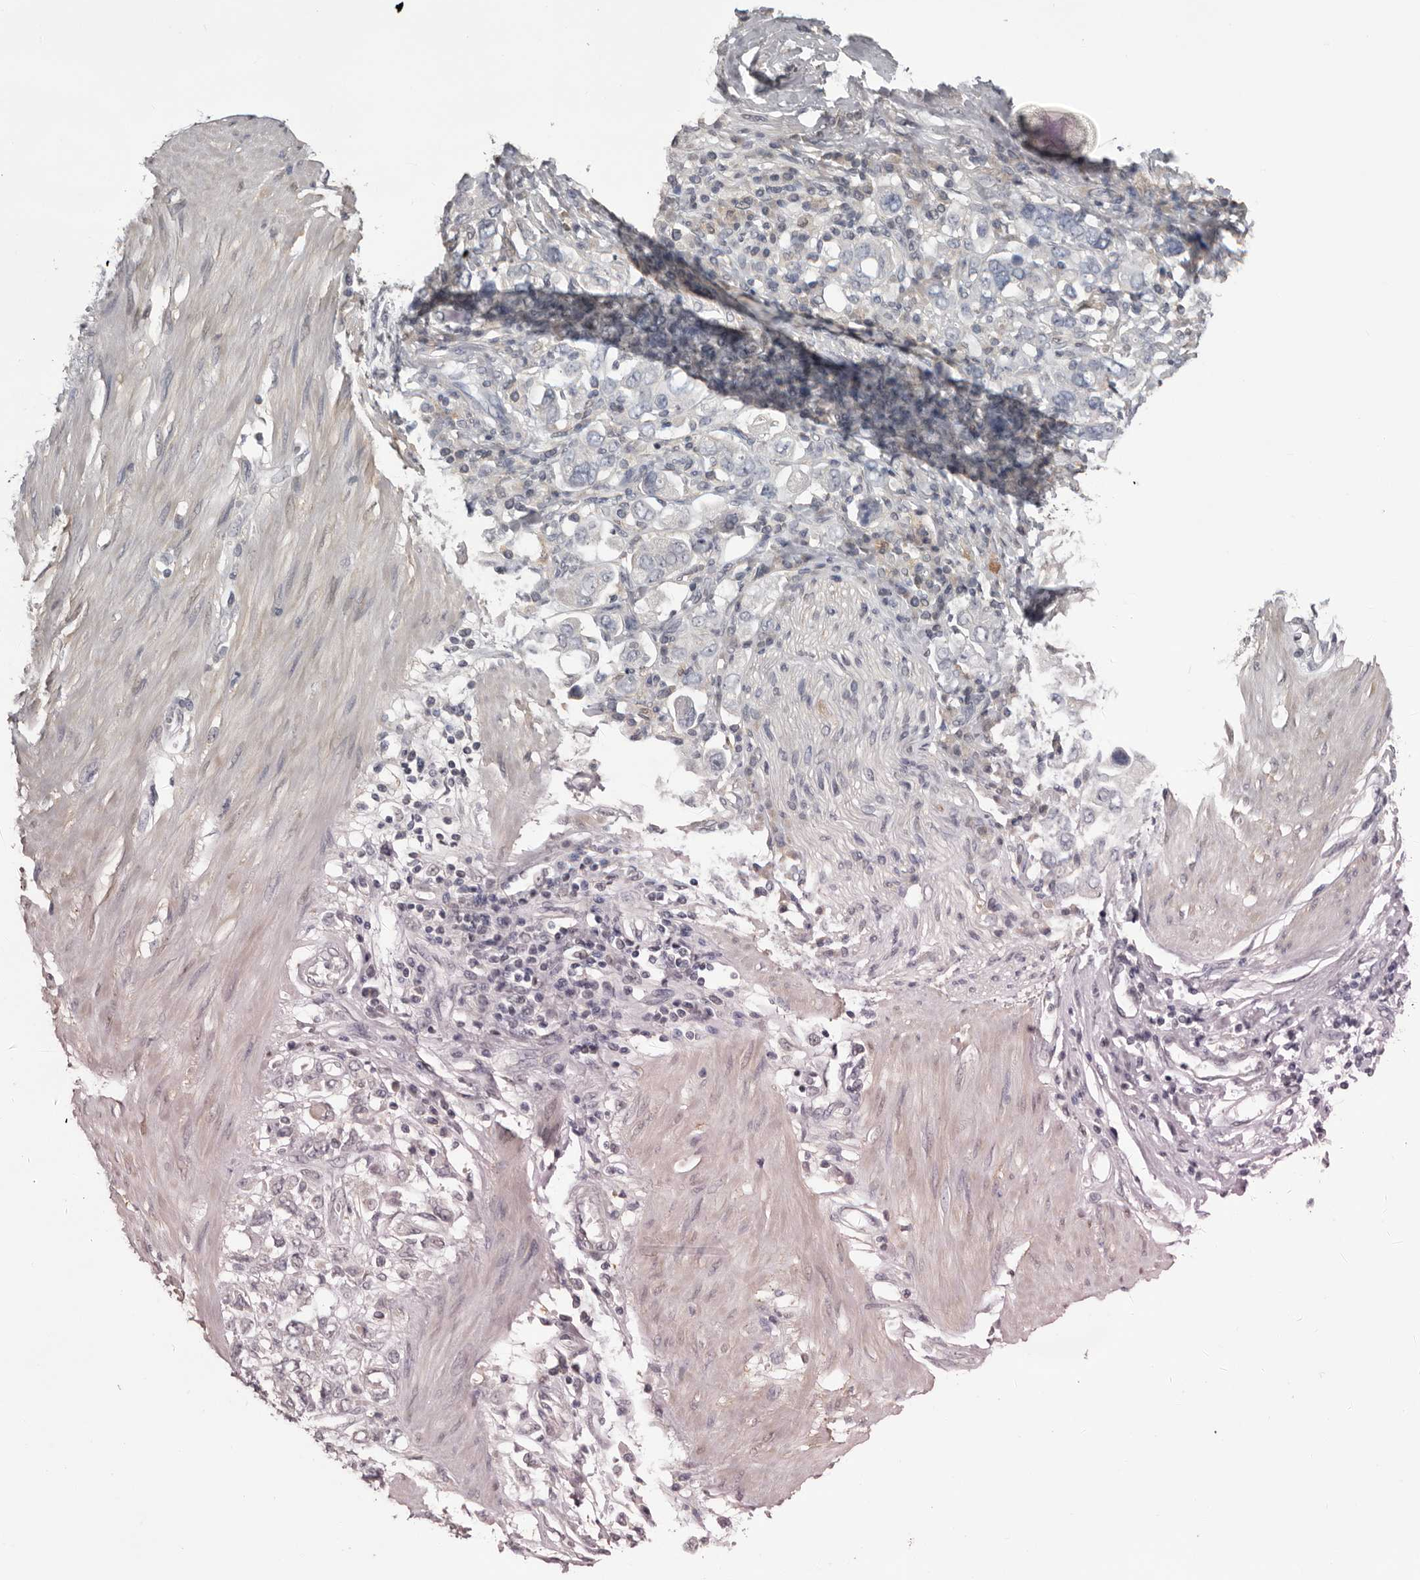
{"staining": {"intensity": "negative", "quantity": "none", "location": "none"}, "tissue": "stomach cancer", "cell_type": "Tumor cells", "image_type": "cancer", "snomed": [{"axis": "morphology", "description": "Adenocarcinoma, NOS"}, {"axis": "topography", "description": "Stomach"}], "caption": "This image is of adenocarcinoma (stomach) stained with IHC to label a protein in brown with the nuclei are counter-stained blue. There is no staining in tumor cells.", "gene": "MDH1", "patient": {"sex": "female", "age": 76}}